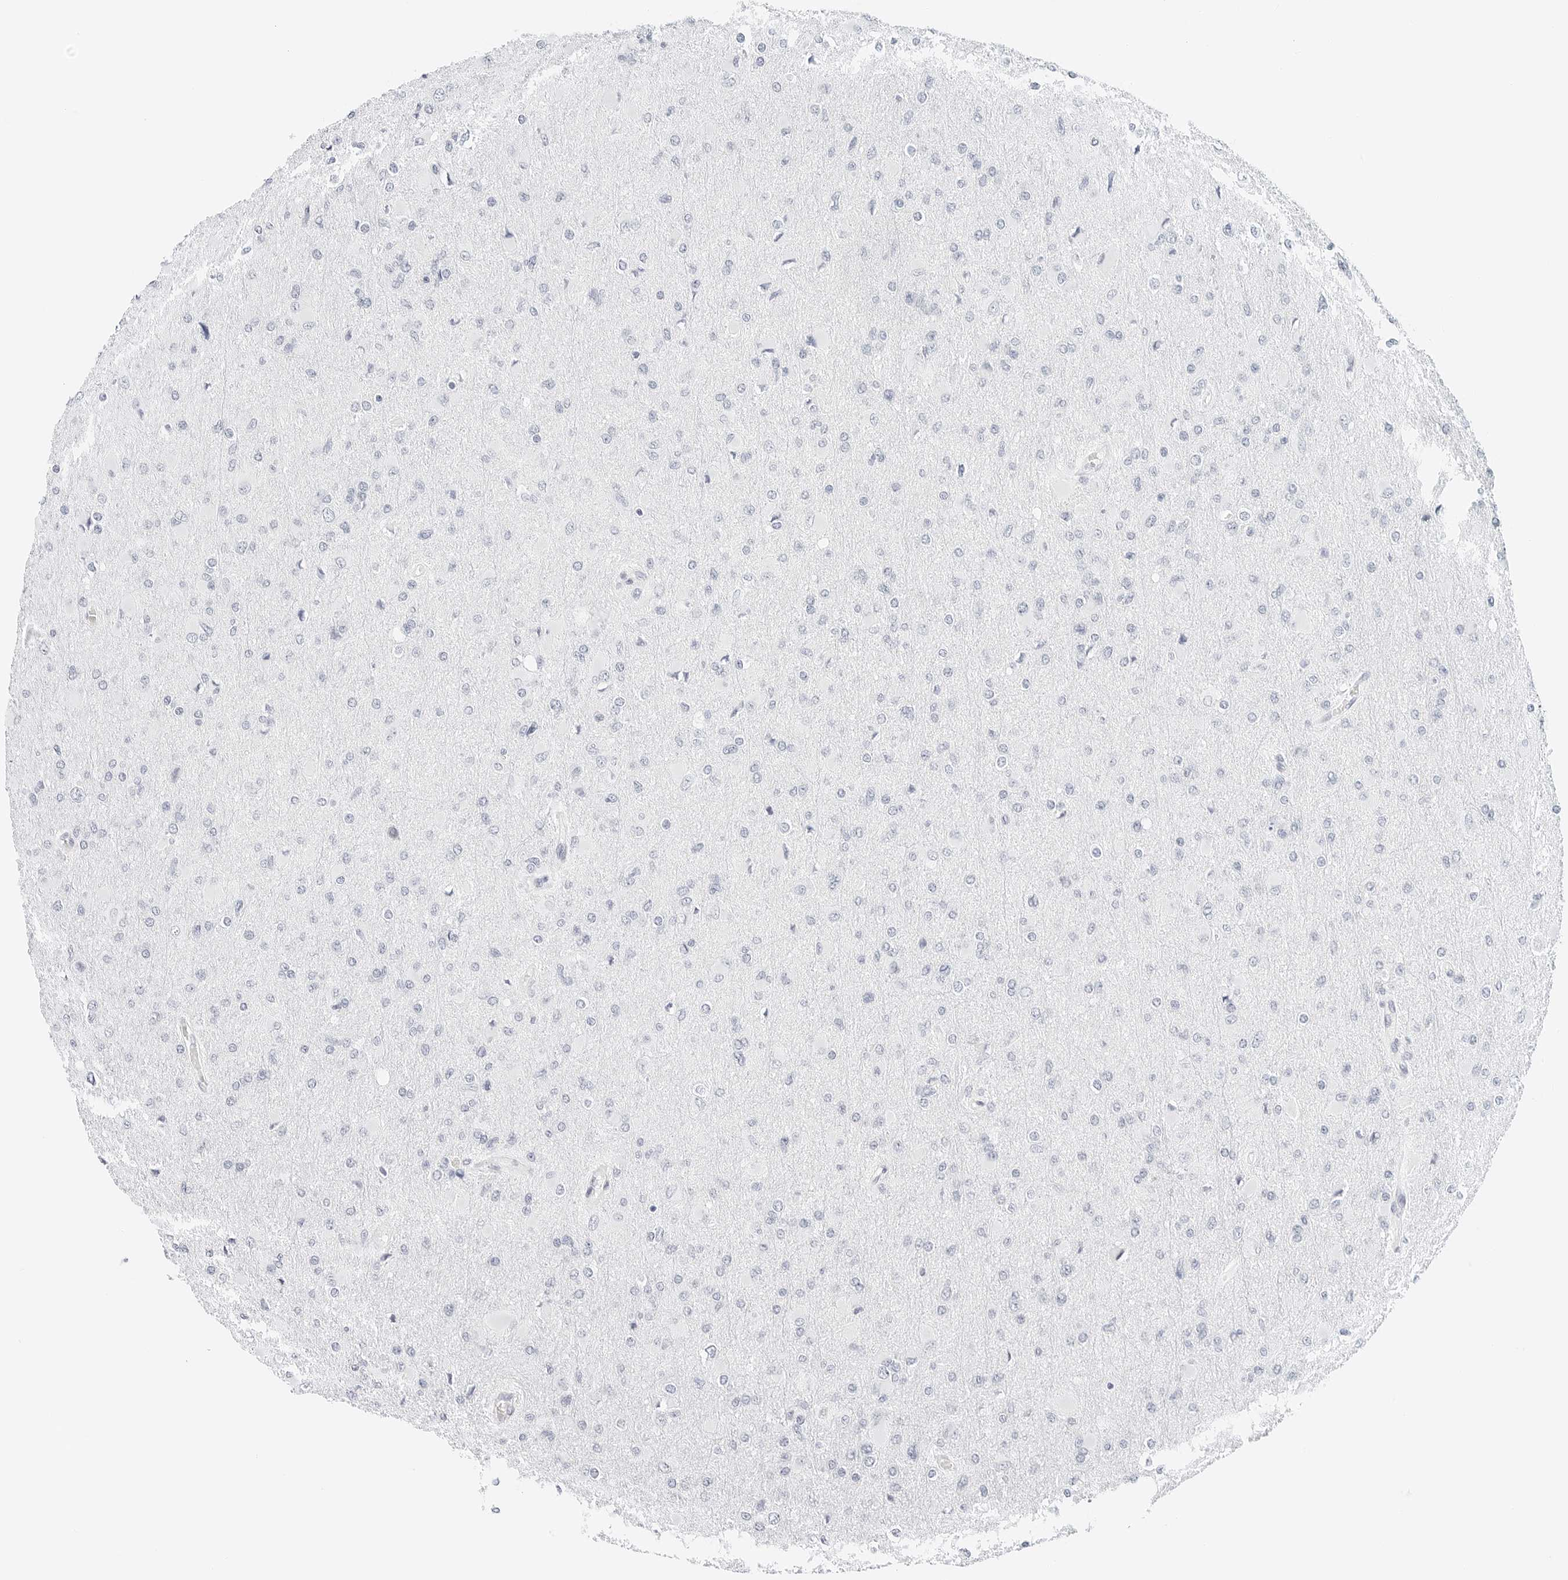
{"staining": {"intensity": "negative", "quantity": "none", "location": "none"}, "tissue": "glioma", "cell_type": "Tumor cells", "image_type": "cancer", "snomed": [{"axis": "morphology", "description": "Glioma, malignant, High grade"}, {"axis": "topography", "description": "Cerebral cortex"}], "caption": "Photomicrograph shows no significant protein expression in tumor cells of glioma.", "gene": "CD22", "patient": {"sex": "female", "age": 36}}